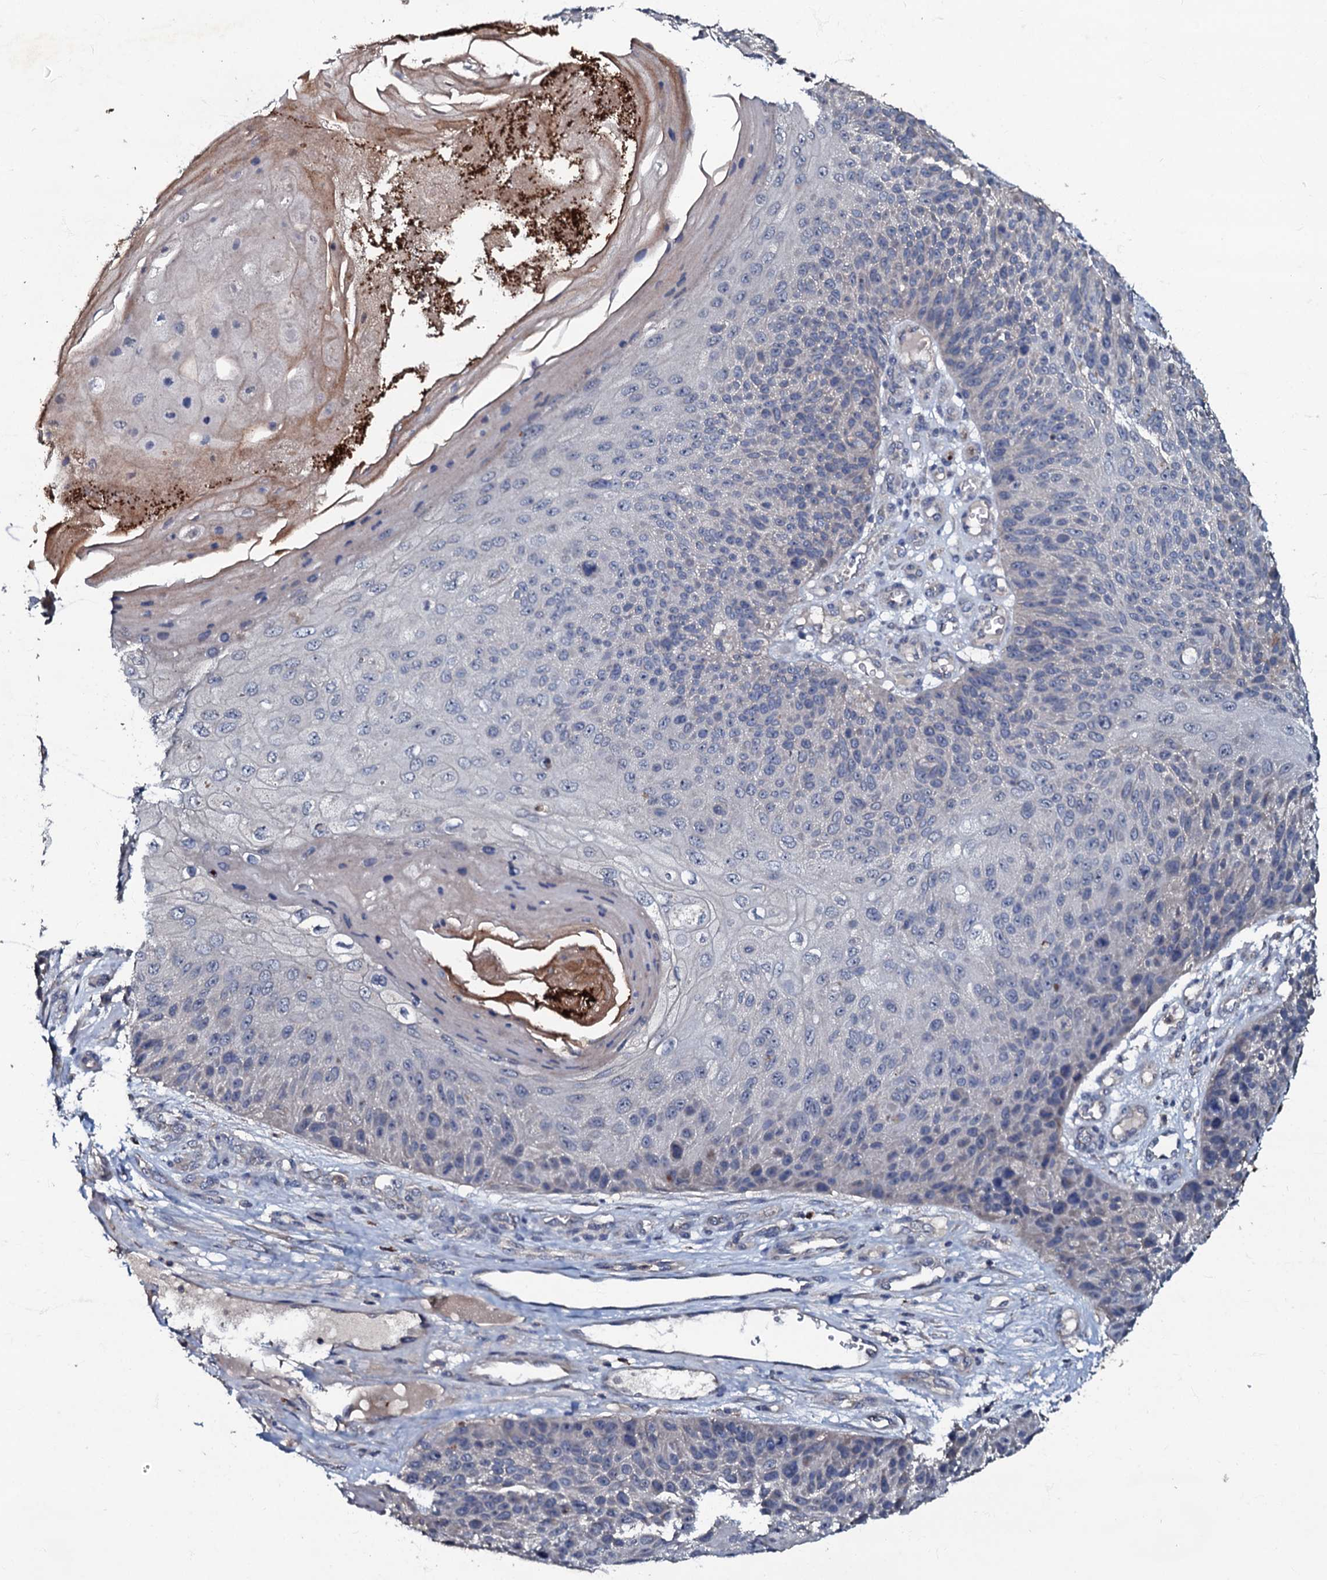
{"staining": {"intensity": "negative", "quantity": "none", "location": "none"}, "tissue": "skin cancer", "cell_type": "Tumor cells", "image_type": "cancer", "snomed": [{"axis": "morphology", "description": "Squamous cell carcinoma, NOS"}, {"axis": "topography", "description": "Skin"}], "caption": "Tumor cells are negative for brown protein staining in squamous cell carcinoma (skin).", "gene": "CPNE2", "patient": {"sex": "female", "age": 88}}